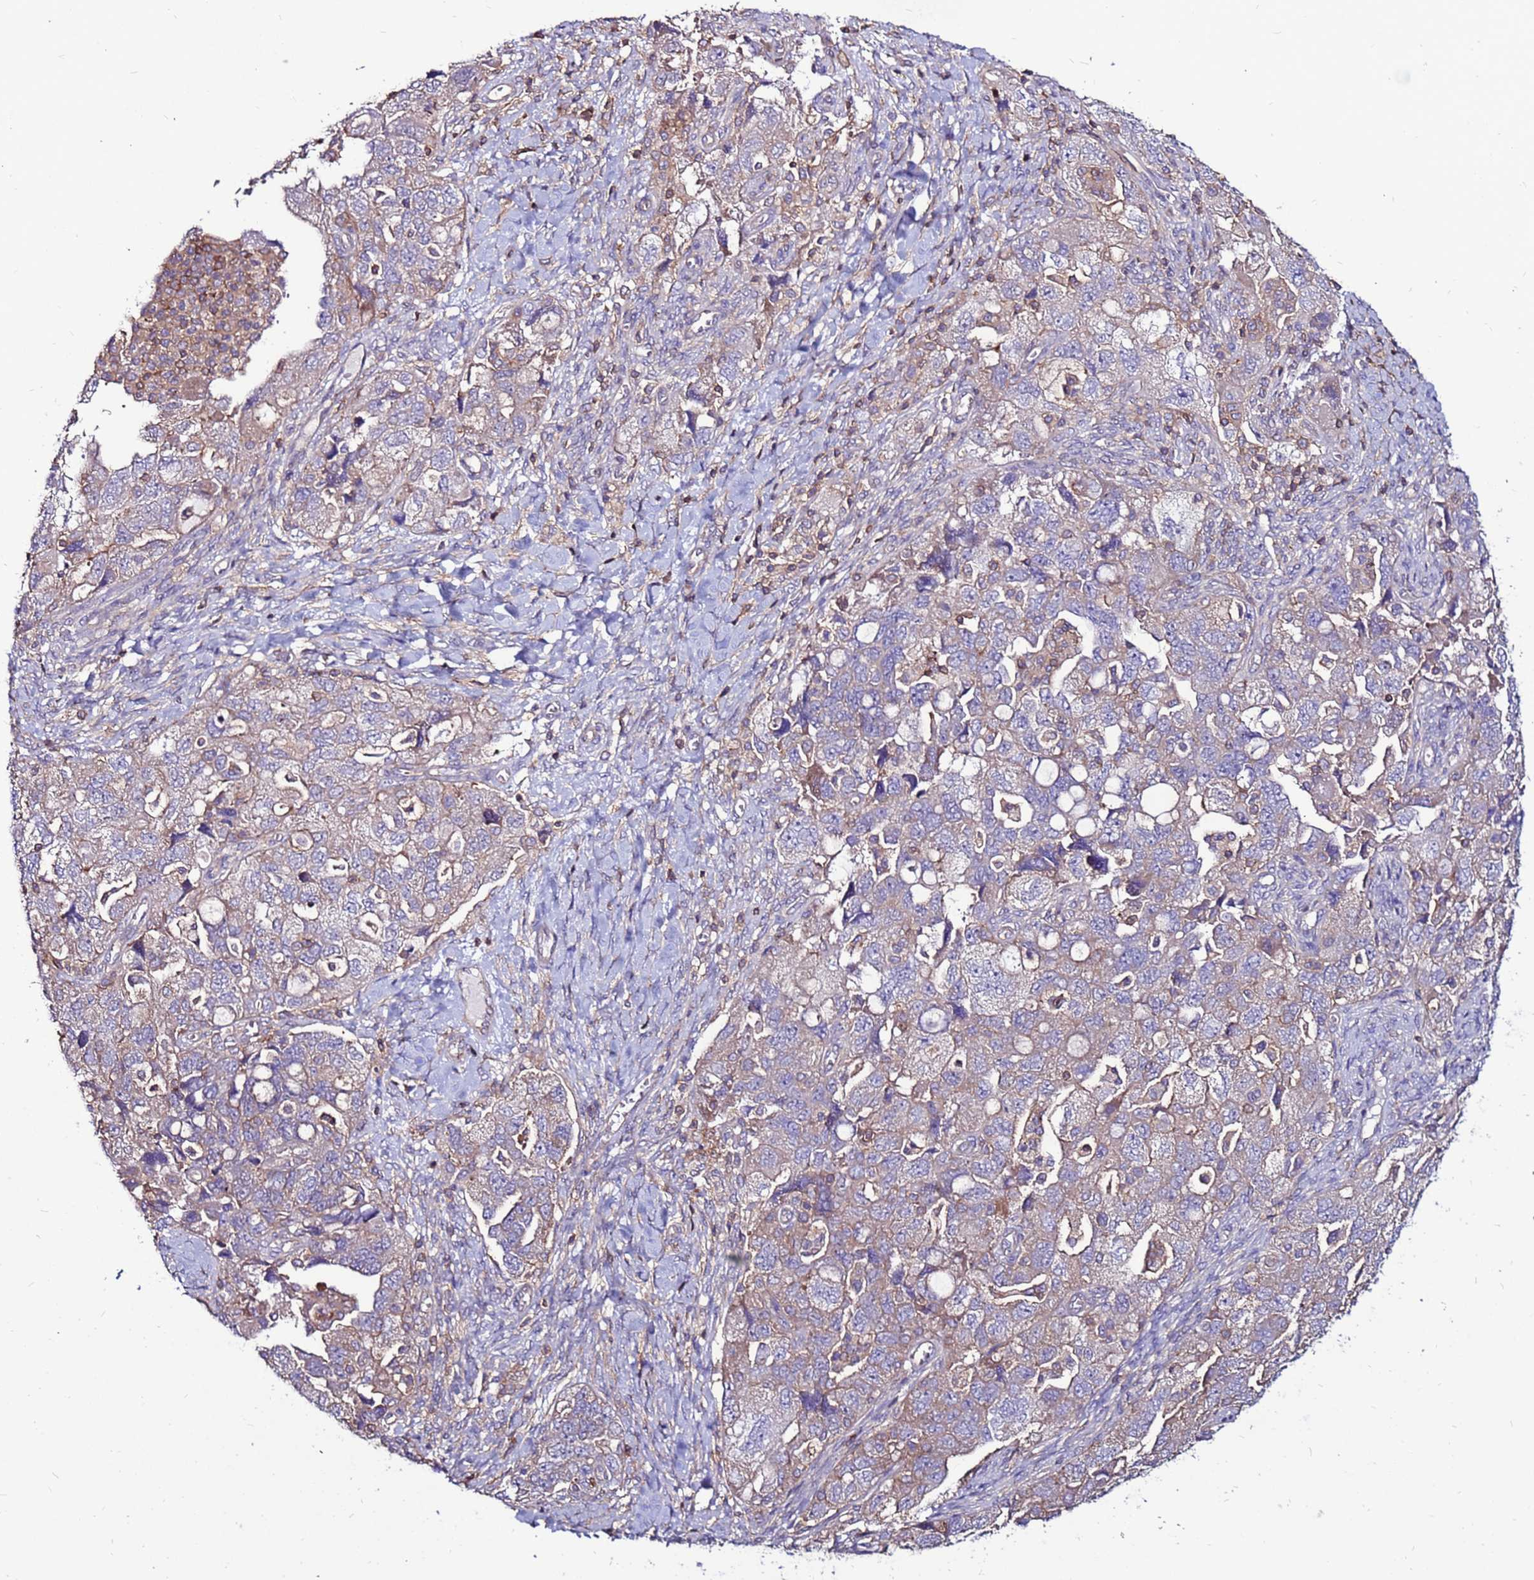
{"staining": {"intensity": "weak", "quantity": "25%-75%", "location": "cytoplasmic/membranous"}, "tissue": "ovarian cancer", "cell_type": "Tumor cells", "image_type": "cancer", "snomed": [{"axis": "morphology", "description": "Carcinoma, NOS"}, {"axis": "morphology", "description": "Cystadenocarcinoma, serous, NOS"}, {"axis": "topography", "description": "Ovary"}], "caption": "Ovarian cancer tissue displays weak cytoplasmic/membranous expression in approximately 25%-75% of tumor cells, visualized by immunohistochemistry.", "gene": "NRN1L", "patient": {"sex": "female", "age": 69}}